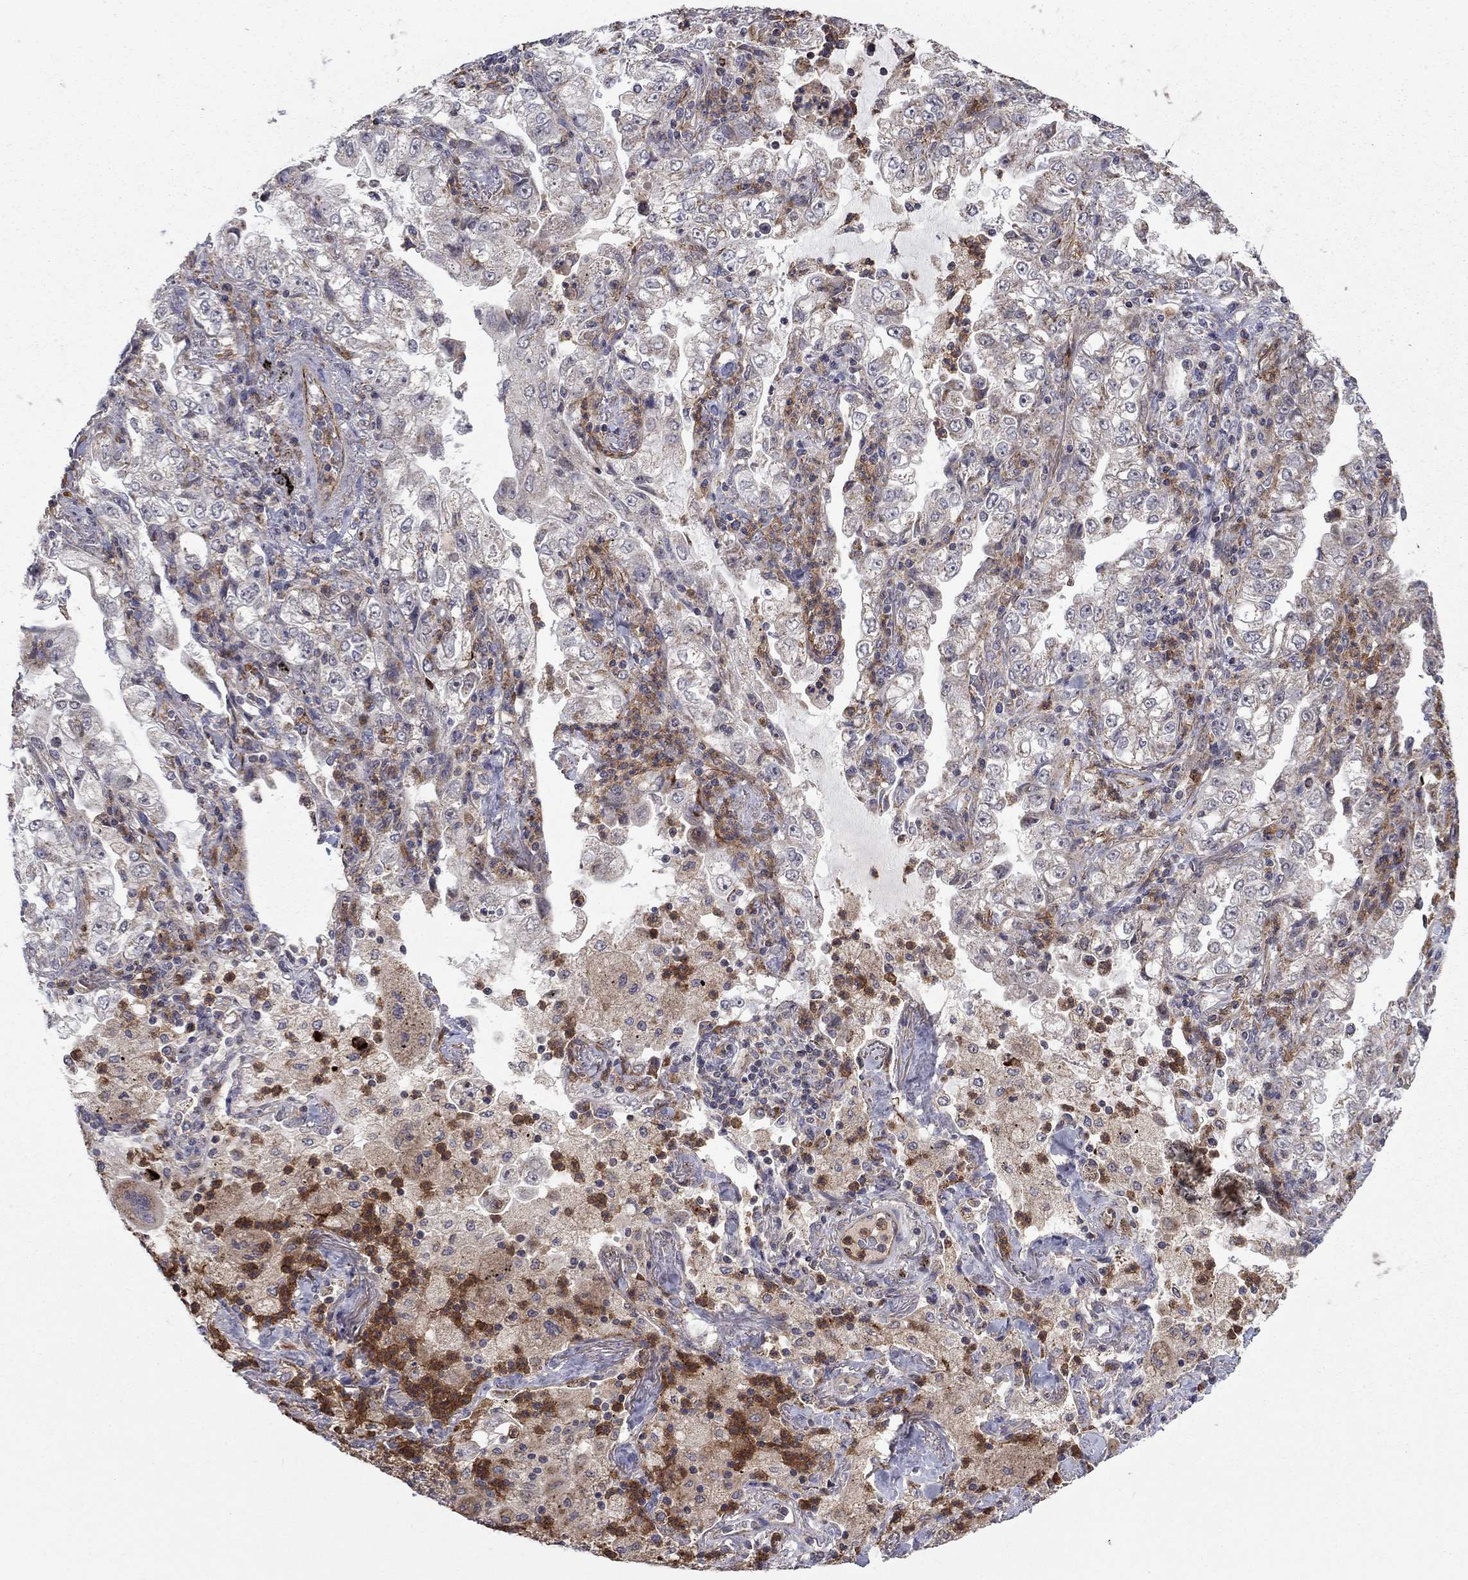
{"staining": {"intensity": "weak", "quantity": "<25%", "location": "cytoplasmic/membranous"}, "tissue": "lung cancer", "cell_type": "Tumor cells", "image_type": "cancer", "snomed": [{"axis": "morphology", "description": "Adenocarcinoma, NOS"}, {"axis": "topography", "description": "Lung"}], "caption": "This is an IHC image of lung adenocarcinoma. There is no positivity in tumor cells.", "gene": "DOP1B", "patient": {"sex": "female", "age": 73}}